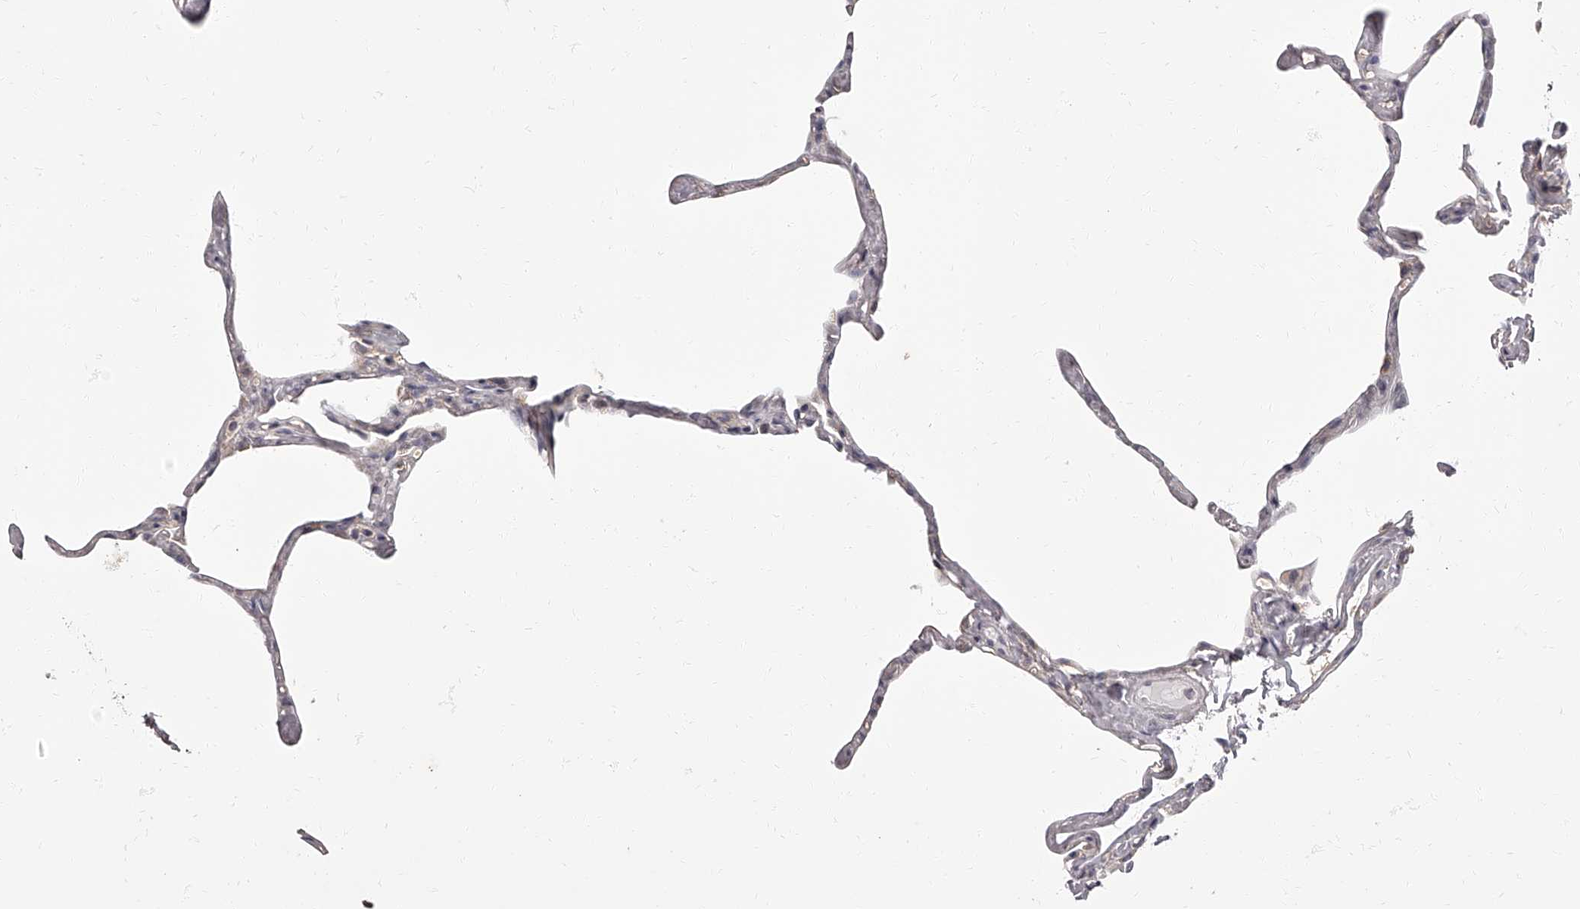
{"staining": {"intensity": "negative", "quantity": "none", "location": "none"}, "tissue": "lung", "cell_type": "Alveolar cells", "image_type": "normal", "snomed": [{"axis": "morphology", "description": "Normal tissue, NOS"}, {"axis": "topography", "description": "Lung"}], "caption": "Immunohistochemical staining of benign human lung demonstrates no significant expression in alveolar cells.", "gene": "APEH", "patient": {"sex": "male", "age": 65}}